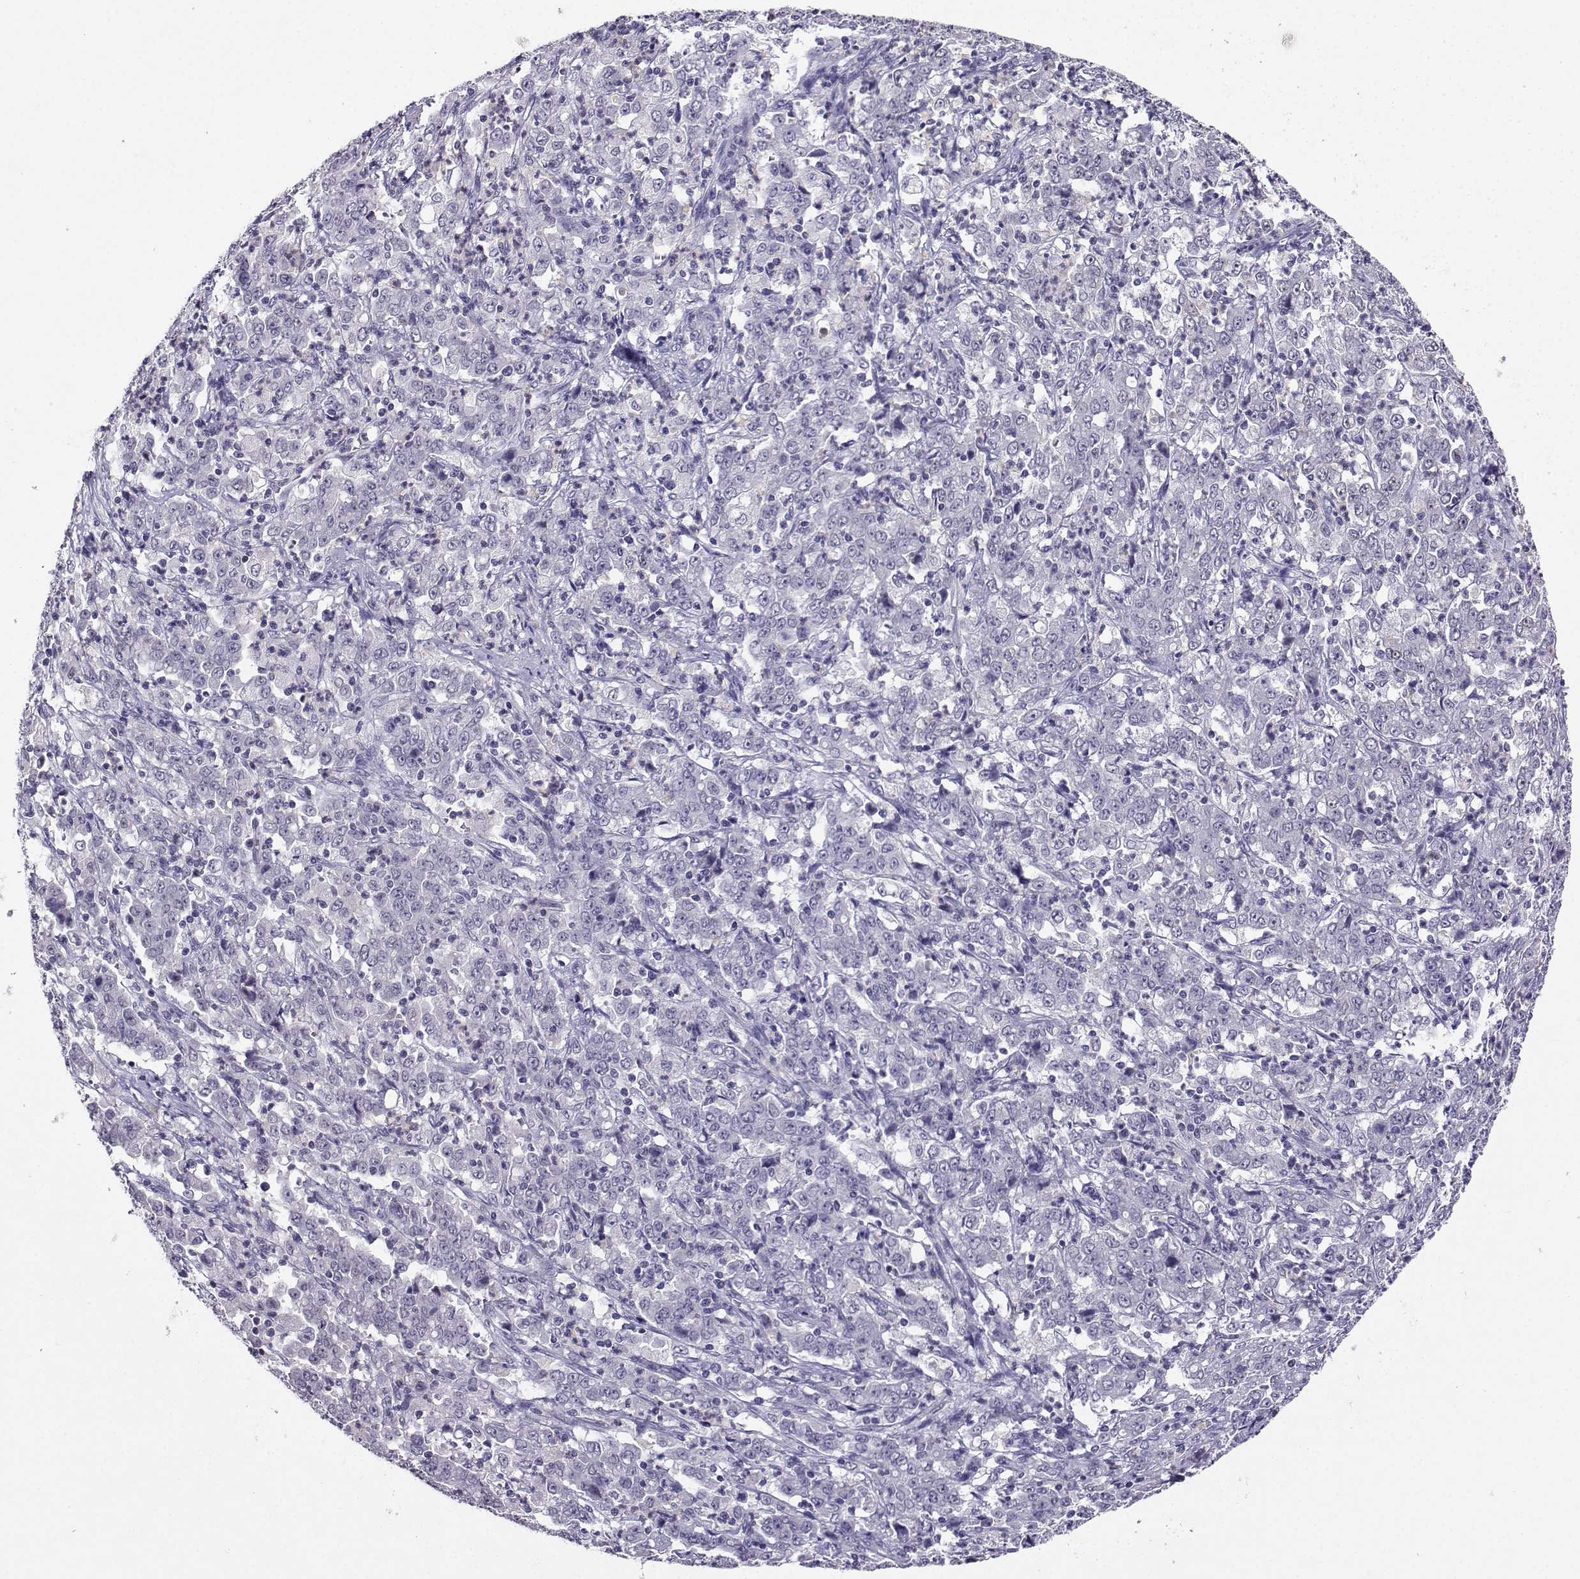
{"staining": {"intensity": "negative", "quantity": "none", "location": "none"}, "tissue": "stomach cancer", "cell_type": "Tumor cells", "image_type": "cancer", "snomed": [{"axis": "morphology", "description": "Adenocarcinoma, NOS"}, {"axis": "topography", "description": "Stomach, lower"}], "caption": "High power microscopy histopathology image of an IHC micrograph of stomach adenocarcinoma, revealing no significant positivity in tumor cells.", "gene": "LRFN2", "patient": {"sex": "female", "age": 71}}